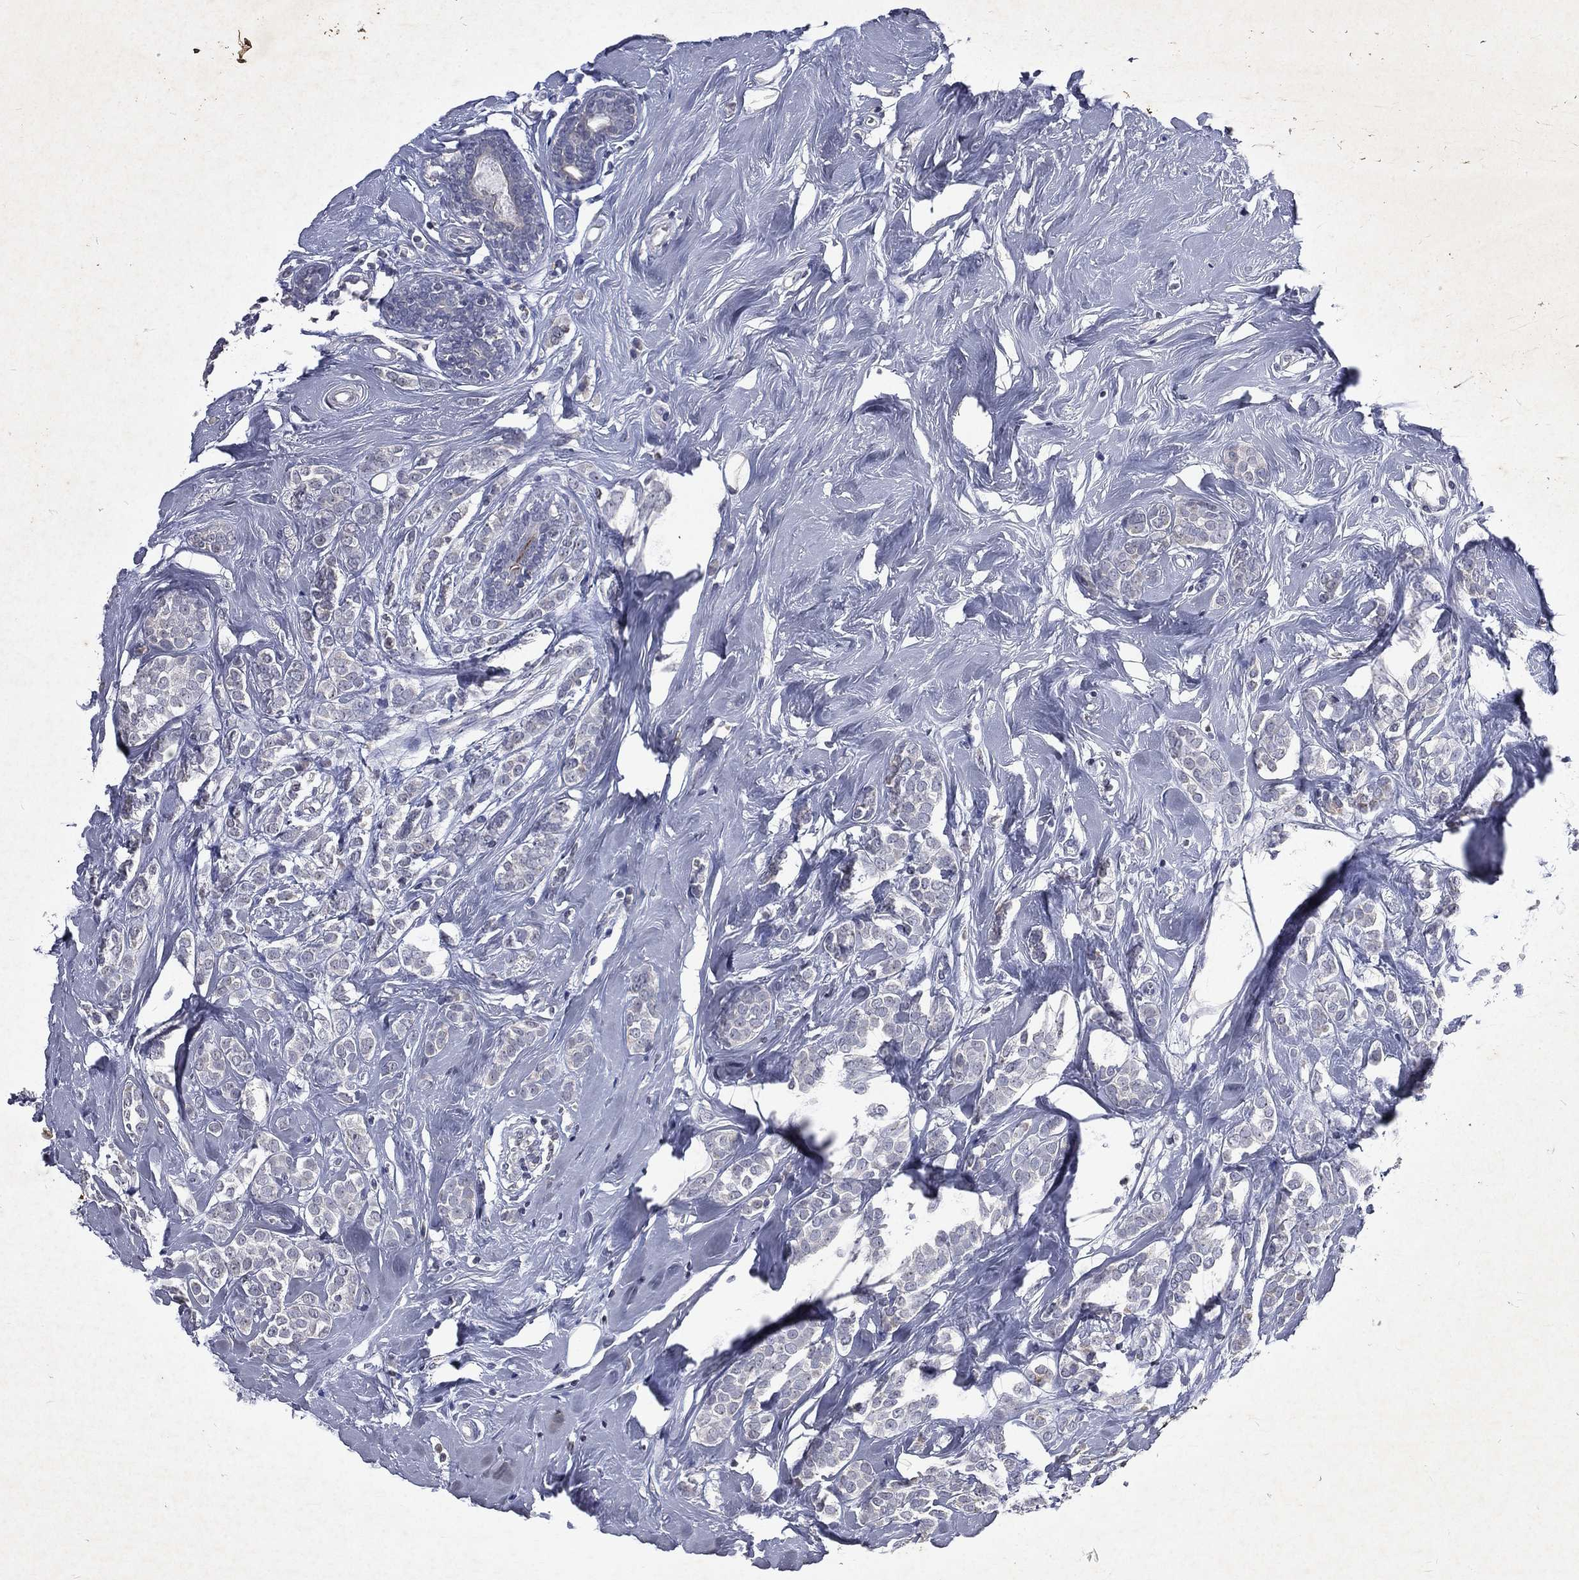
{"staining": {"intensity": "negative", "quantity": "none", "location": "none"}, "tissue": "breast cancer", "cell_type": "Tumor cells", "image_type": "cancer", "snomed": [{"axis": "morphology", "description": "Lobular carcinoma"}, {"axis": "topography", "description": "Breast"}], "caption": "A high-resolution image shows immunohistochemistry (IHC) staining of breast cancer, which reveals no significant expression in tumor cells.", "gene": "SLC34A2", "patient": {"sex": "female", "age": 49}}